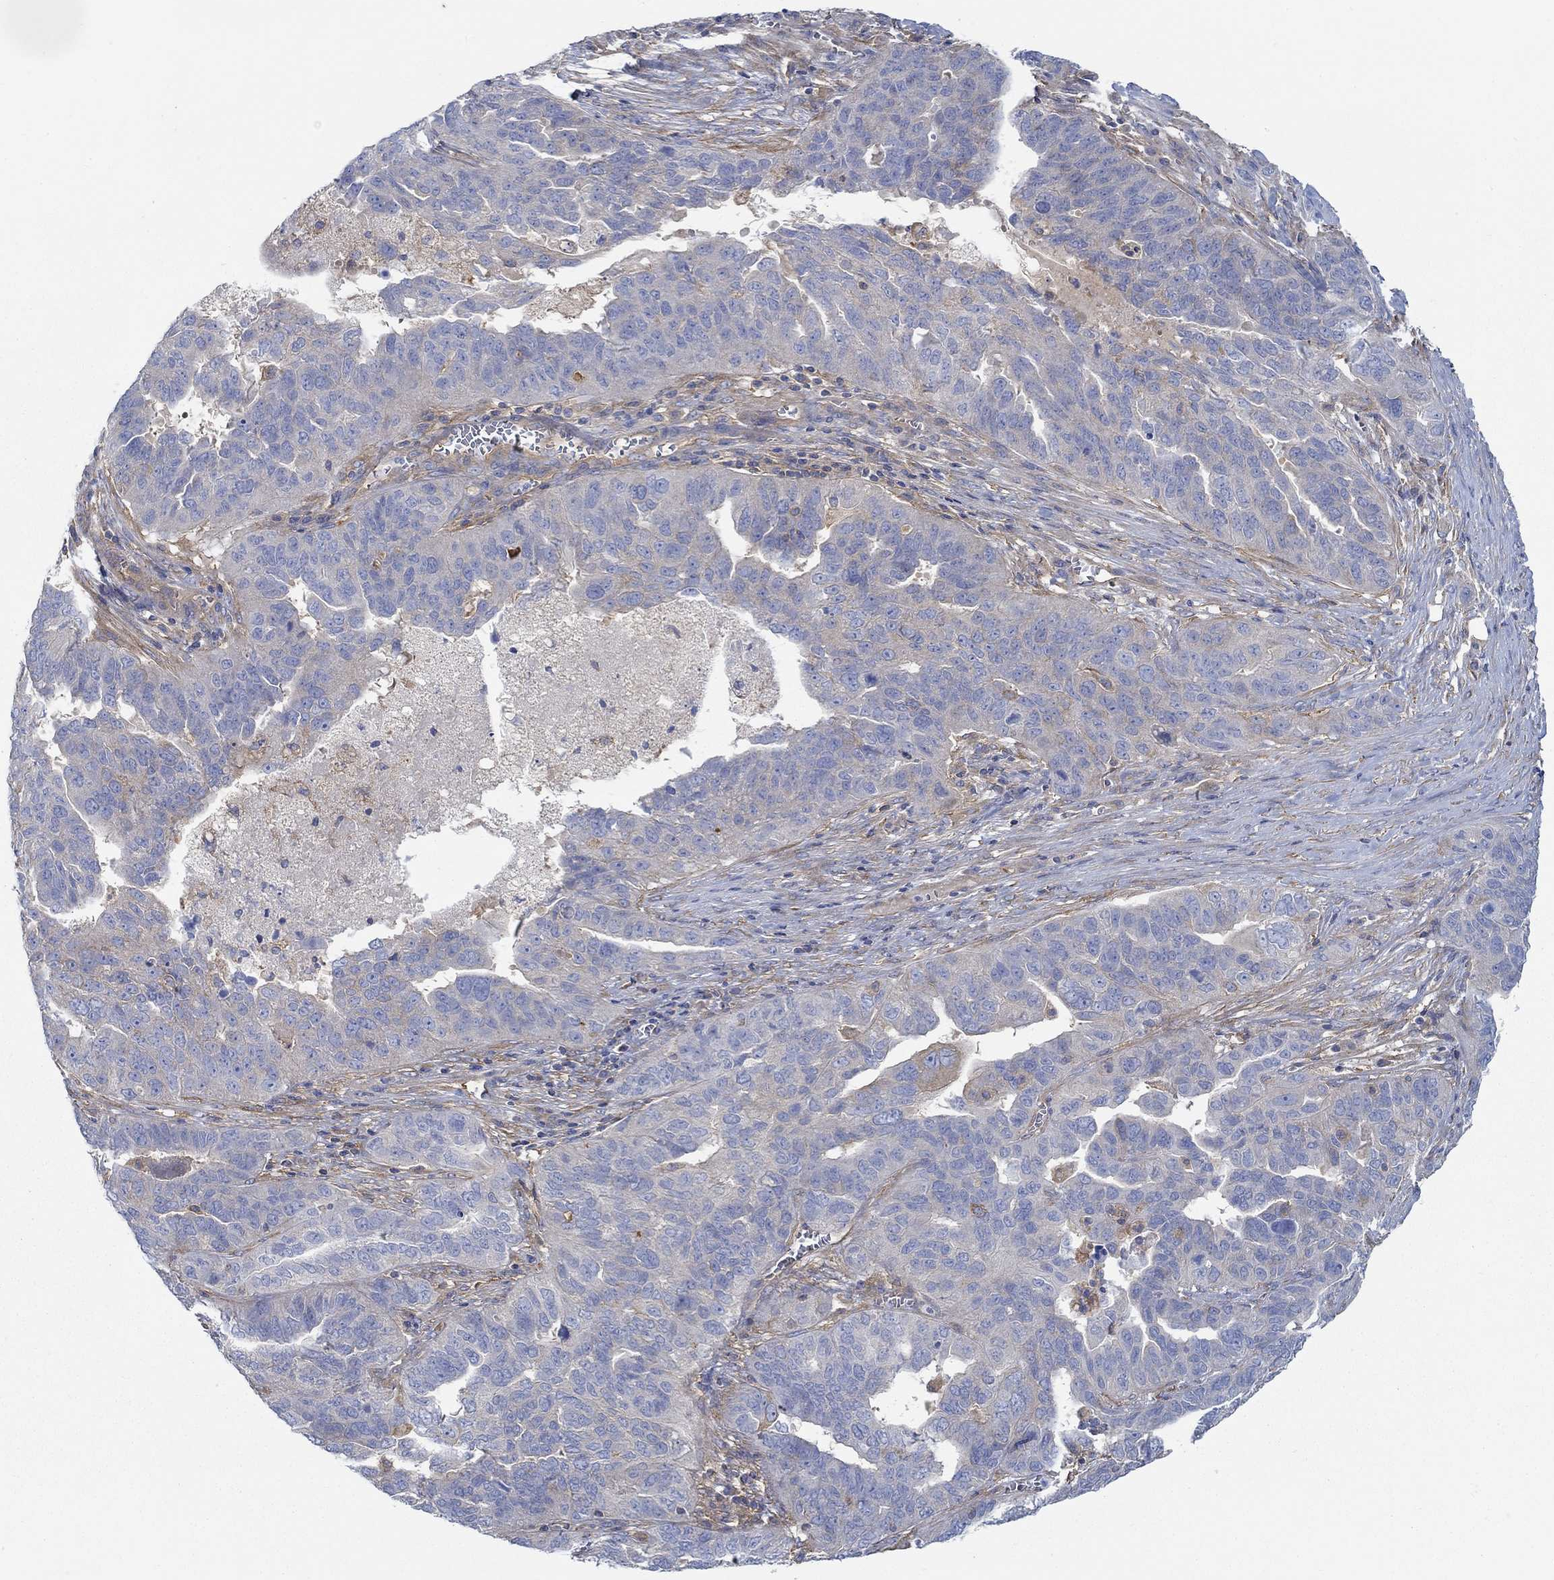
{"staining": {"intensity": "weak", "quantity": "<25%", "location": "cytoplasmic/membranous"}, "tissue": "ovarian cancer", "cell_type": "Tumor cells", "image_type": "cancer", "snomed": [{"axis": "morphology", "description": "Carcinoma, endometroid"}, {"axis": "topography", "description": "Soft tissue"}, {"axis": "topography", "description": "Ovary"}], "caption": "Immunohistochemistry of human ovarian cancer shows no positivity in tumor cells.", "gene": "SPAG9", "patient": {"sex": "female", "age": 52}}